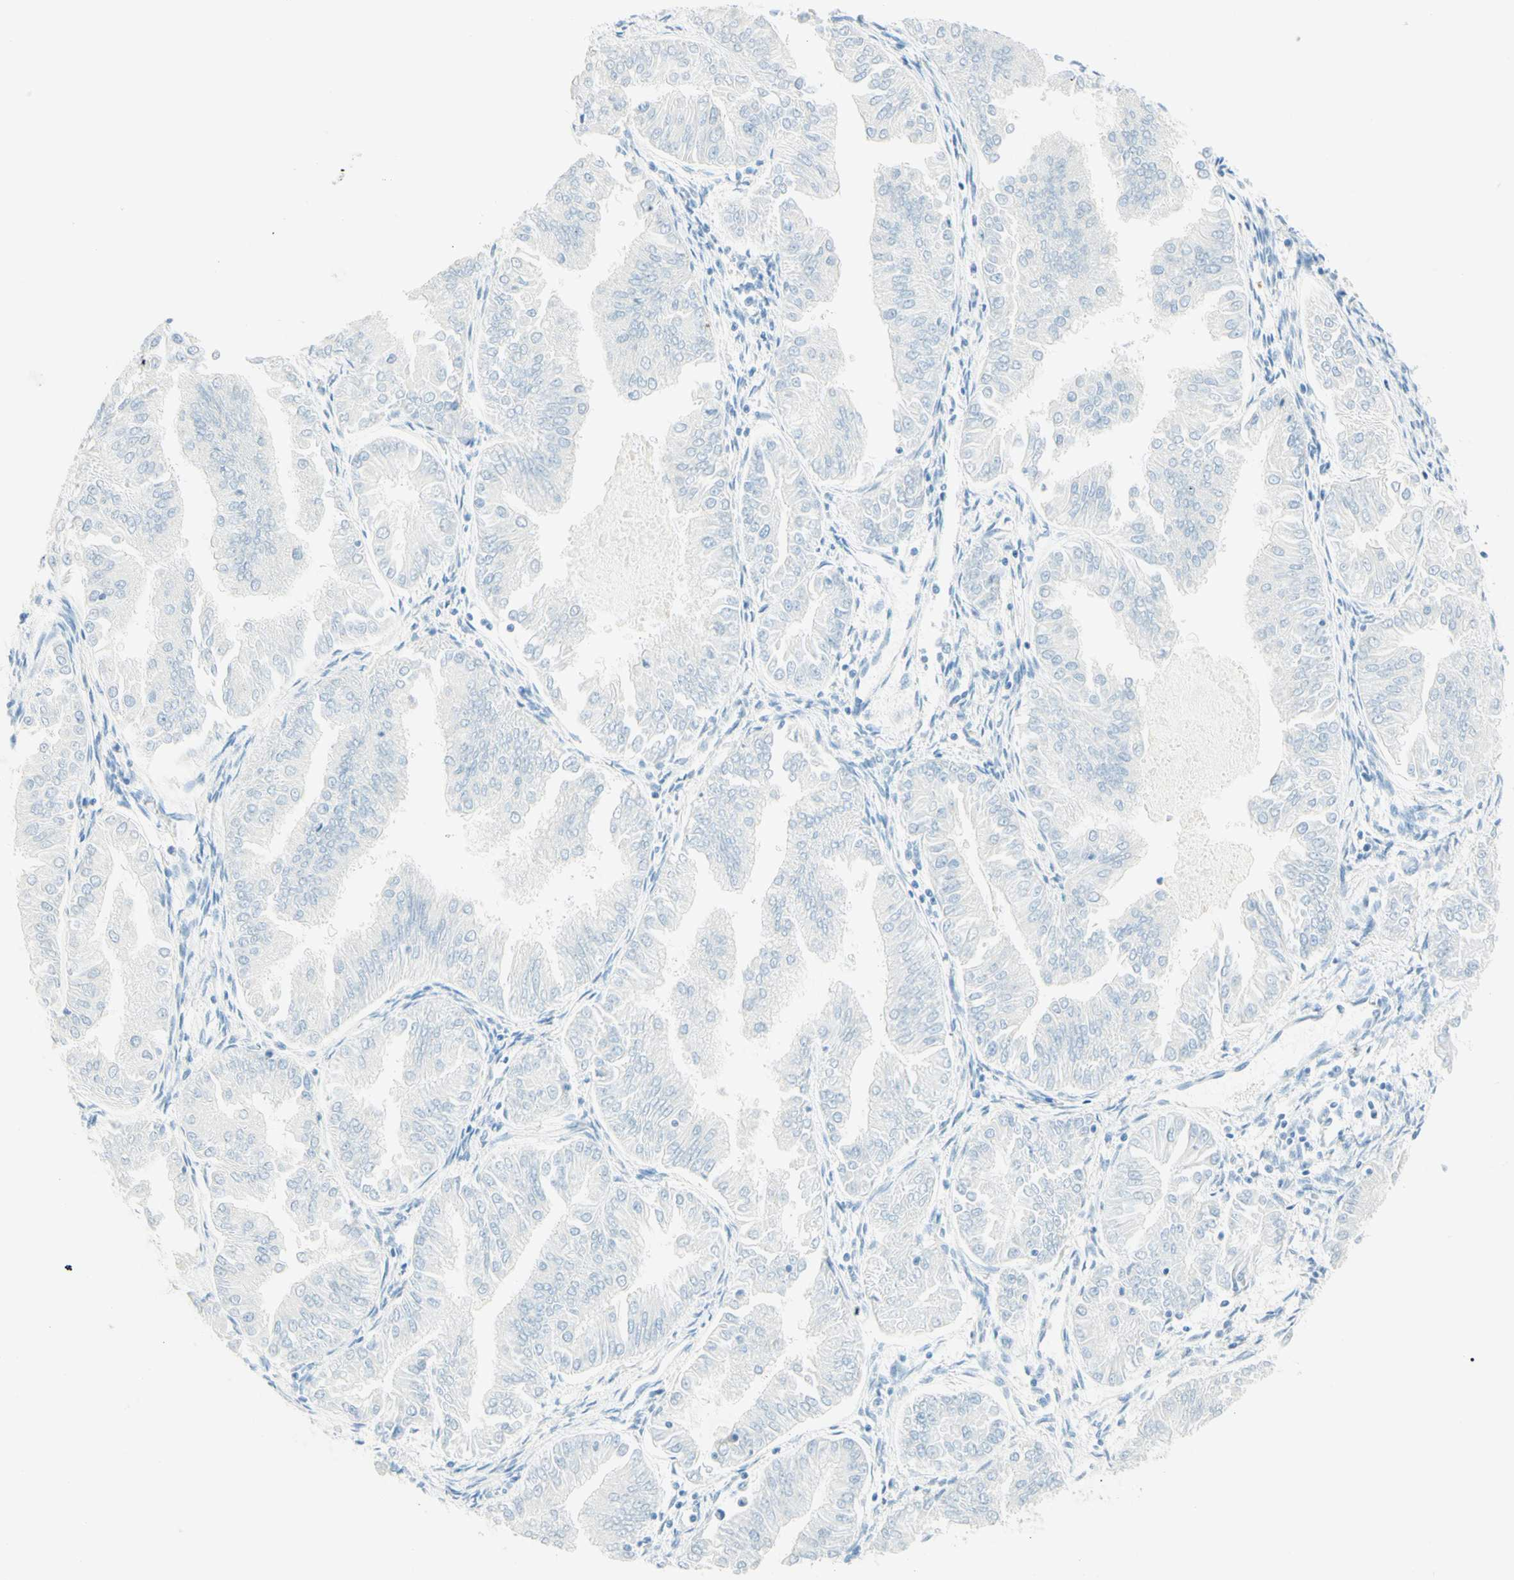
{"staining": {"intensity": "negative", "quantity": "none", "location": "none"}, "tissue": "endometrial cancer", "cell_type": "Tumor cells", "image_type": "cancer", "snomed": [{"axis": "morphology", "description": "Adenocarcinoma, NOS"}, {"axis": "topography", "description": "Endometrium"}], "caption": "Protein analysis of endometrial cancer exhibits no significant staining in tumor cells.", "gene": "TMEM132D", "patient": {"sex": "female", "age": 53}}